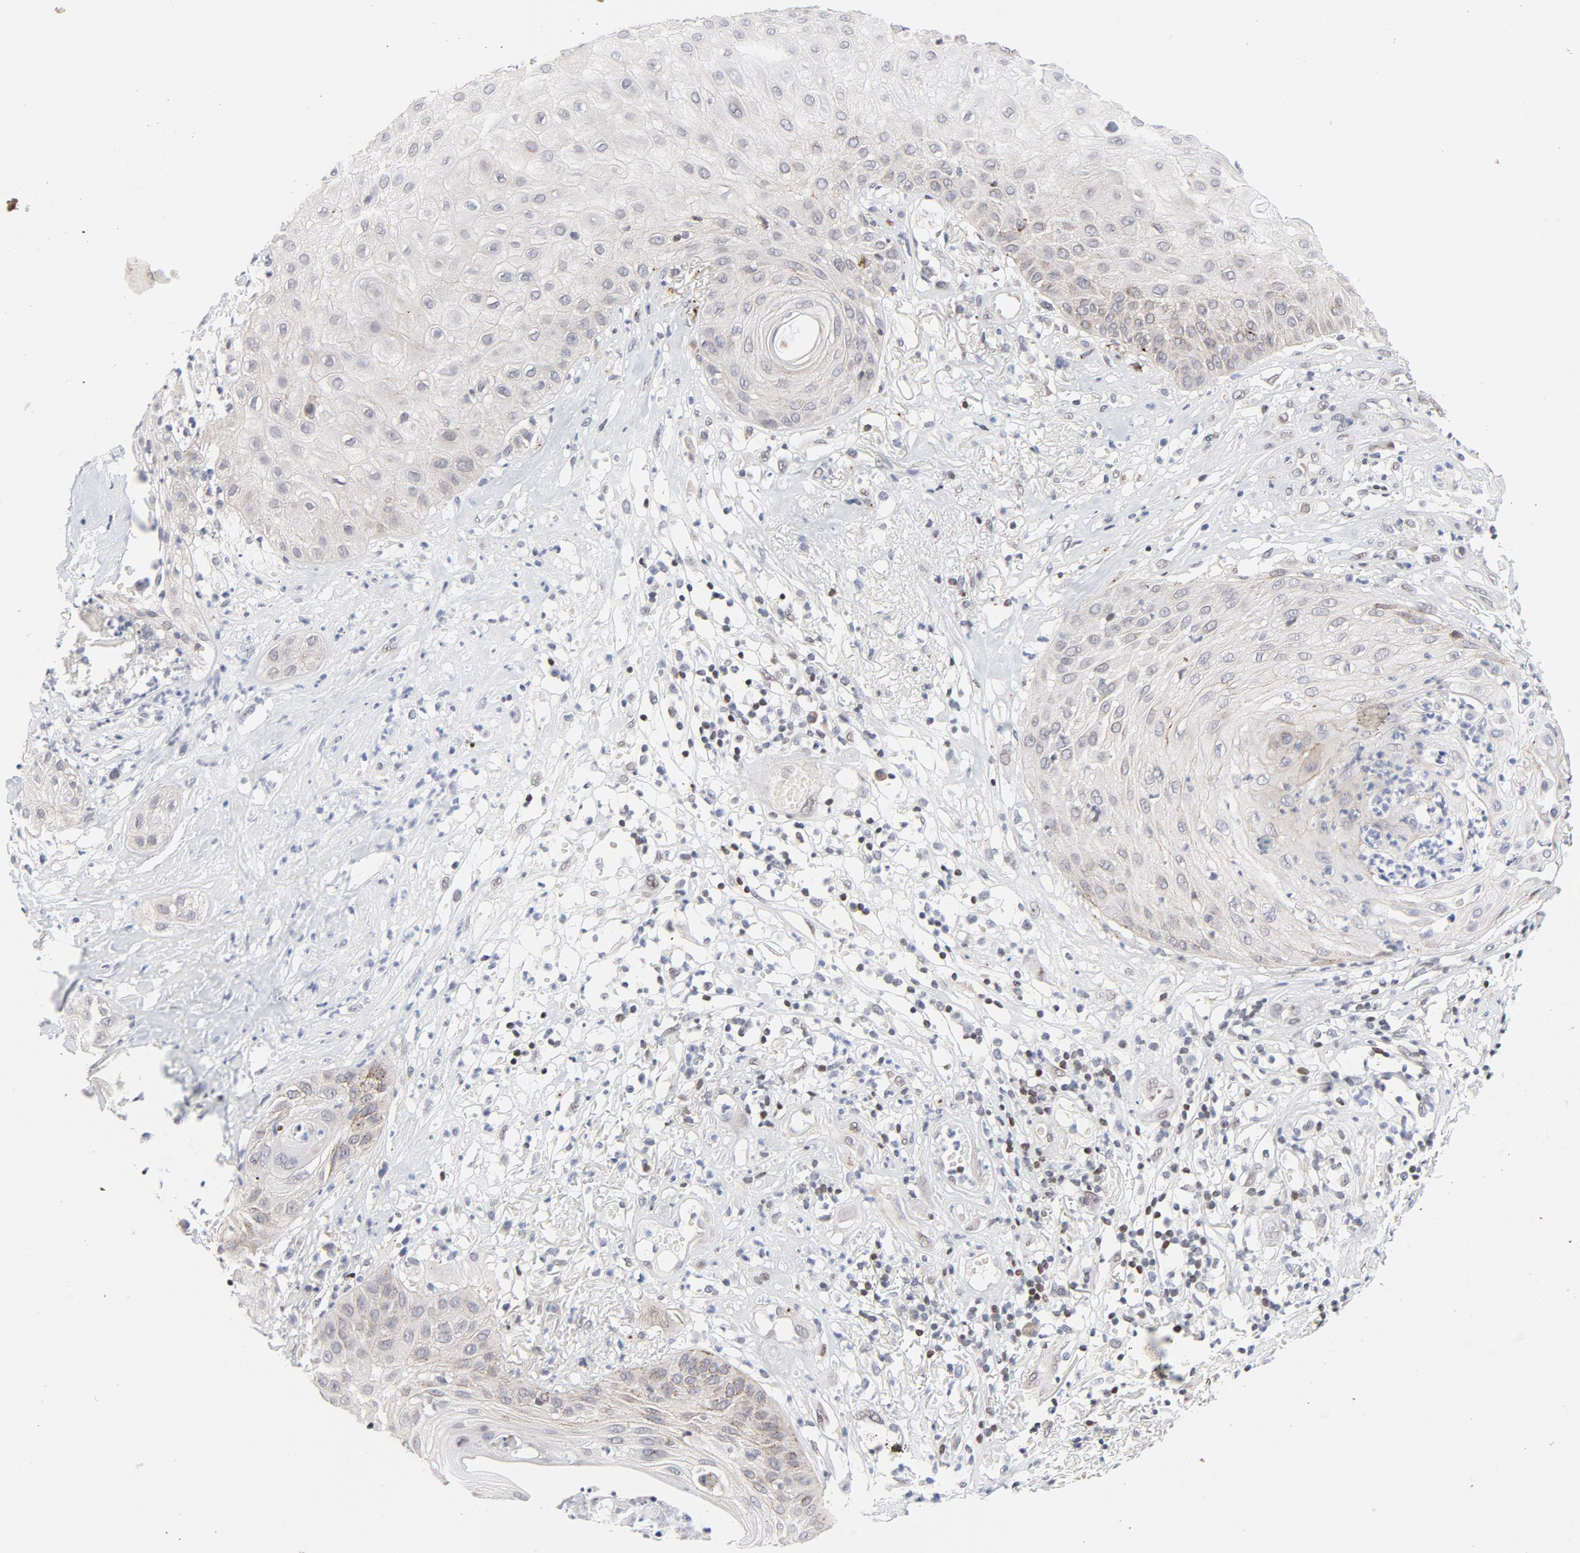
{"staining": {"intensity": "weak", "quantity": "<25%", "location": "cytoplasmic/membranous"}, "tissue": "skin cancer", "cell_type": "Tumor cells", "image_type": "cancer", "snomed": [{"axis": "morphology", "description": "Squamous cell carcinoma, NOS"}, {"axis": "topography", "description": "Skin"}], "caption": "High power microscopy micrograph of an immunohistochemistry (IHC) photomicrograph of skin cancer, revealing no significant staining in tumor cells. Nuclei are stained in blue.", "gene": "NFIC", "patient": {"sex": "male", "age": 65}}